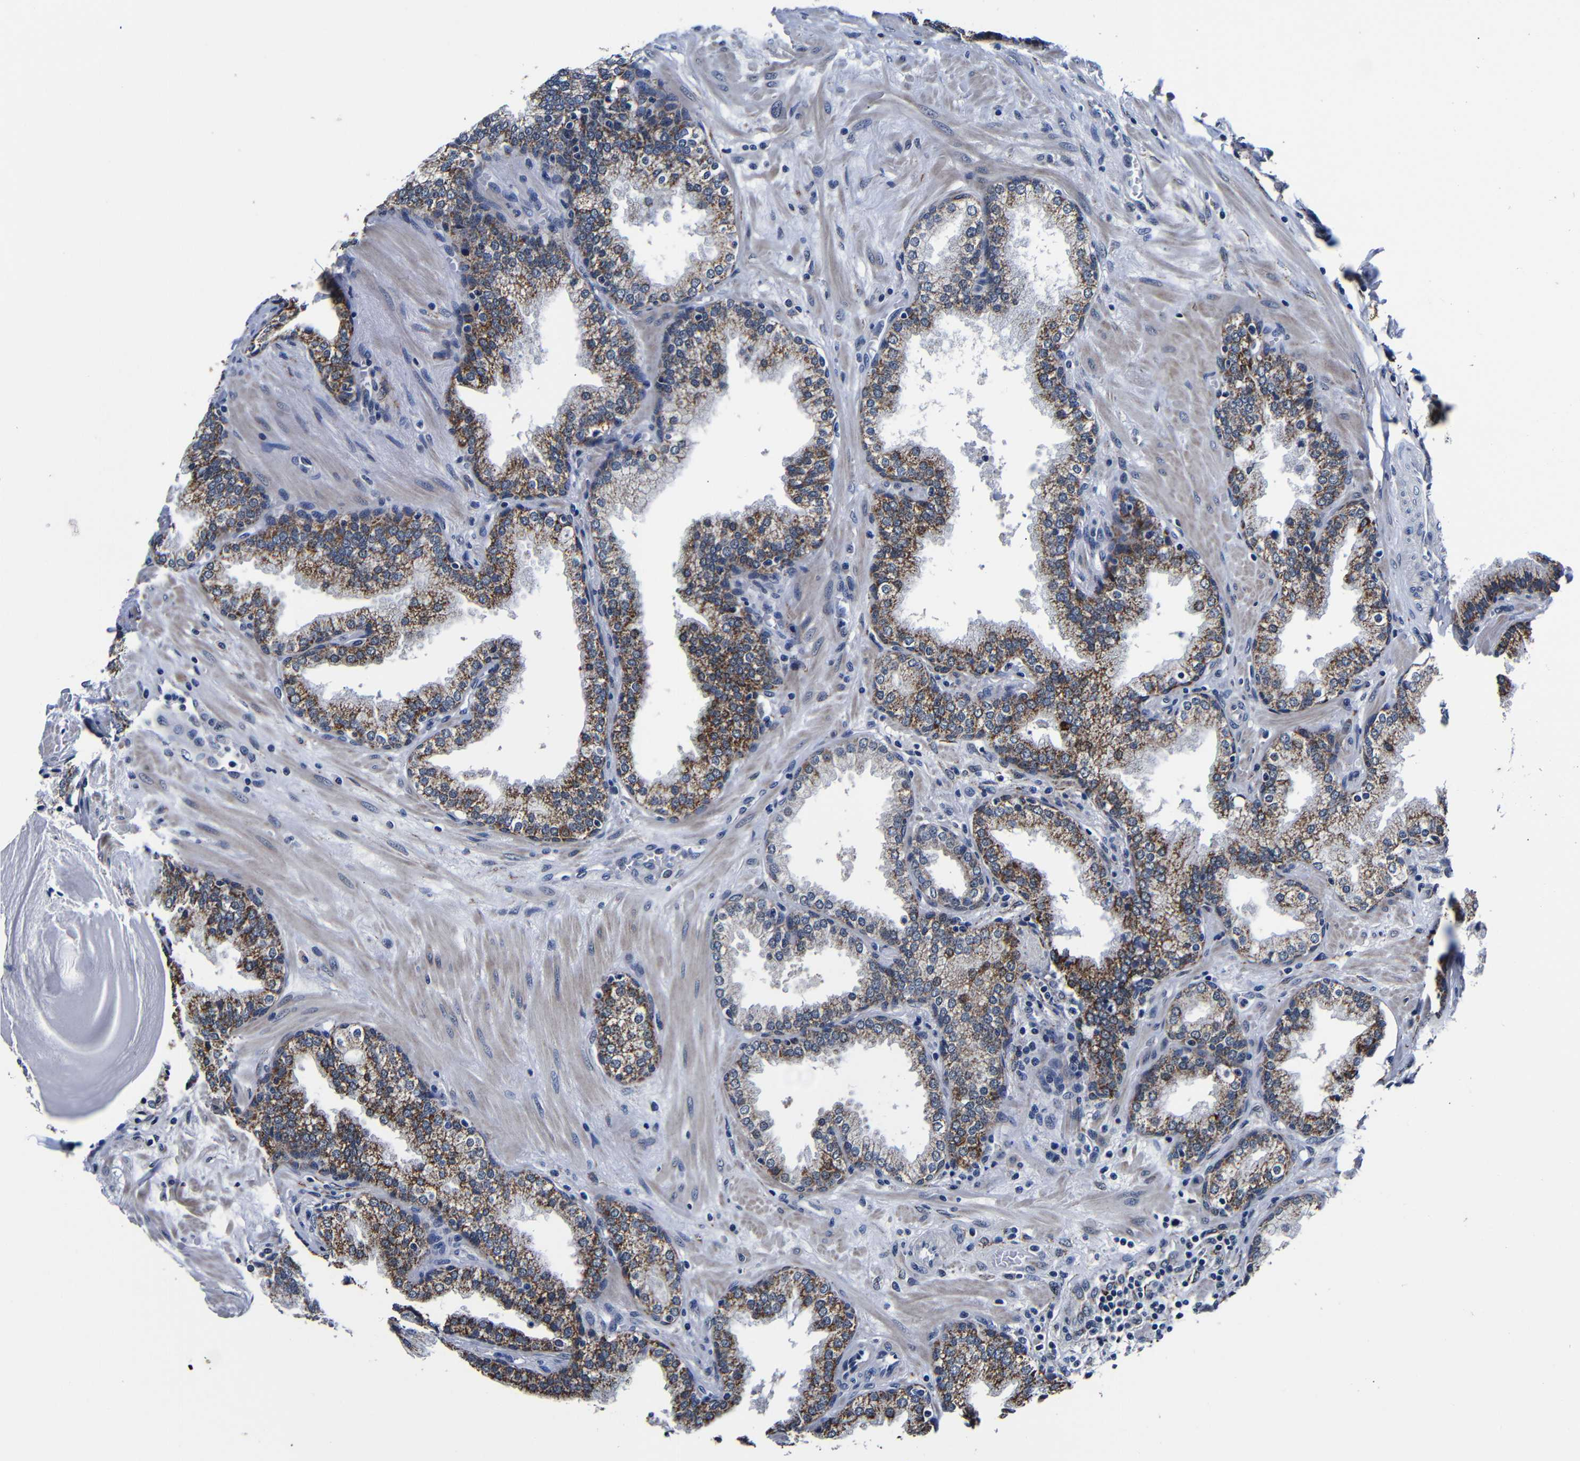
{"staining": {"intensity": "moderate", "quantity": "25%-75%", "location": "cytoplasmic/membranous"}, "tissue": "prostate", "cell_type": "Glandular cells", "image_type": "normal", "snomed": [{"axis": "morphology", "description": "Normal tissue, NOS"}, {"axis": "topography", "description": "Prostate"}], "caption": "Immunohistochemistry (IHC) micrograph of unremarkable prostate: human prostate stained using IHC exhibits medium levels of moderate protein expression localized specifically in the cytoplasmic/membranous of glandular cells, appearing as a cytoplasmic/membranous brown color.", "gene": "DEPP1", "patient": {"sex": "male", "age": 51}}